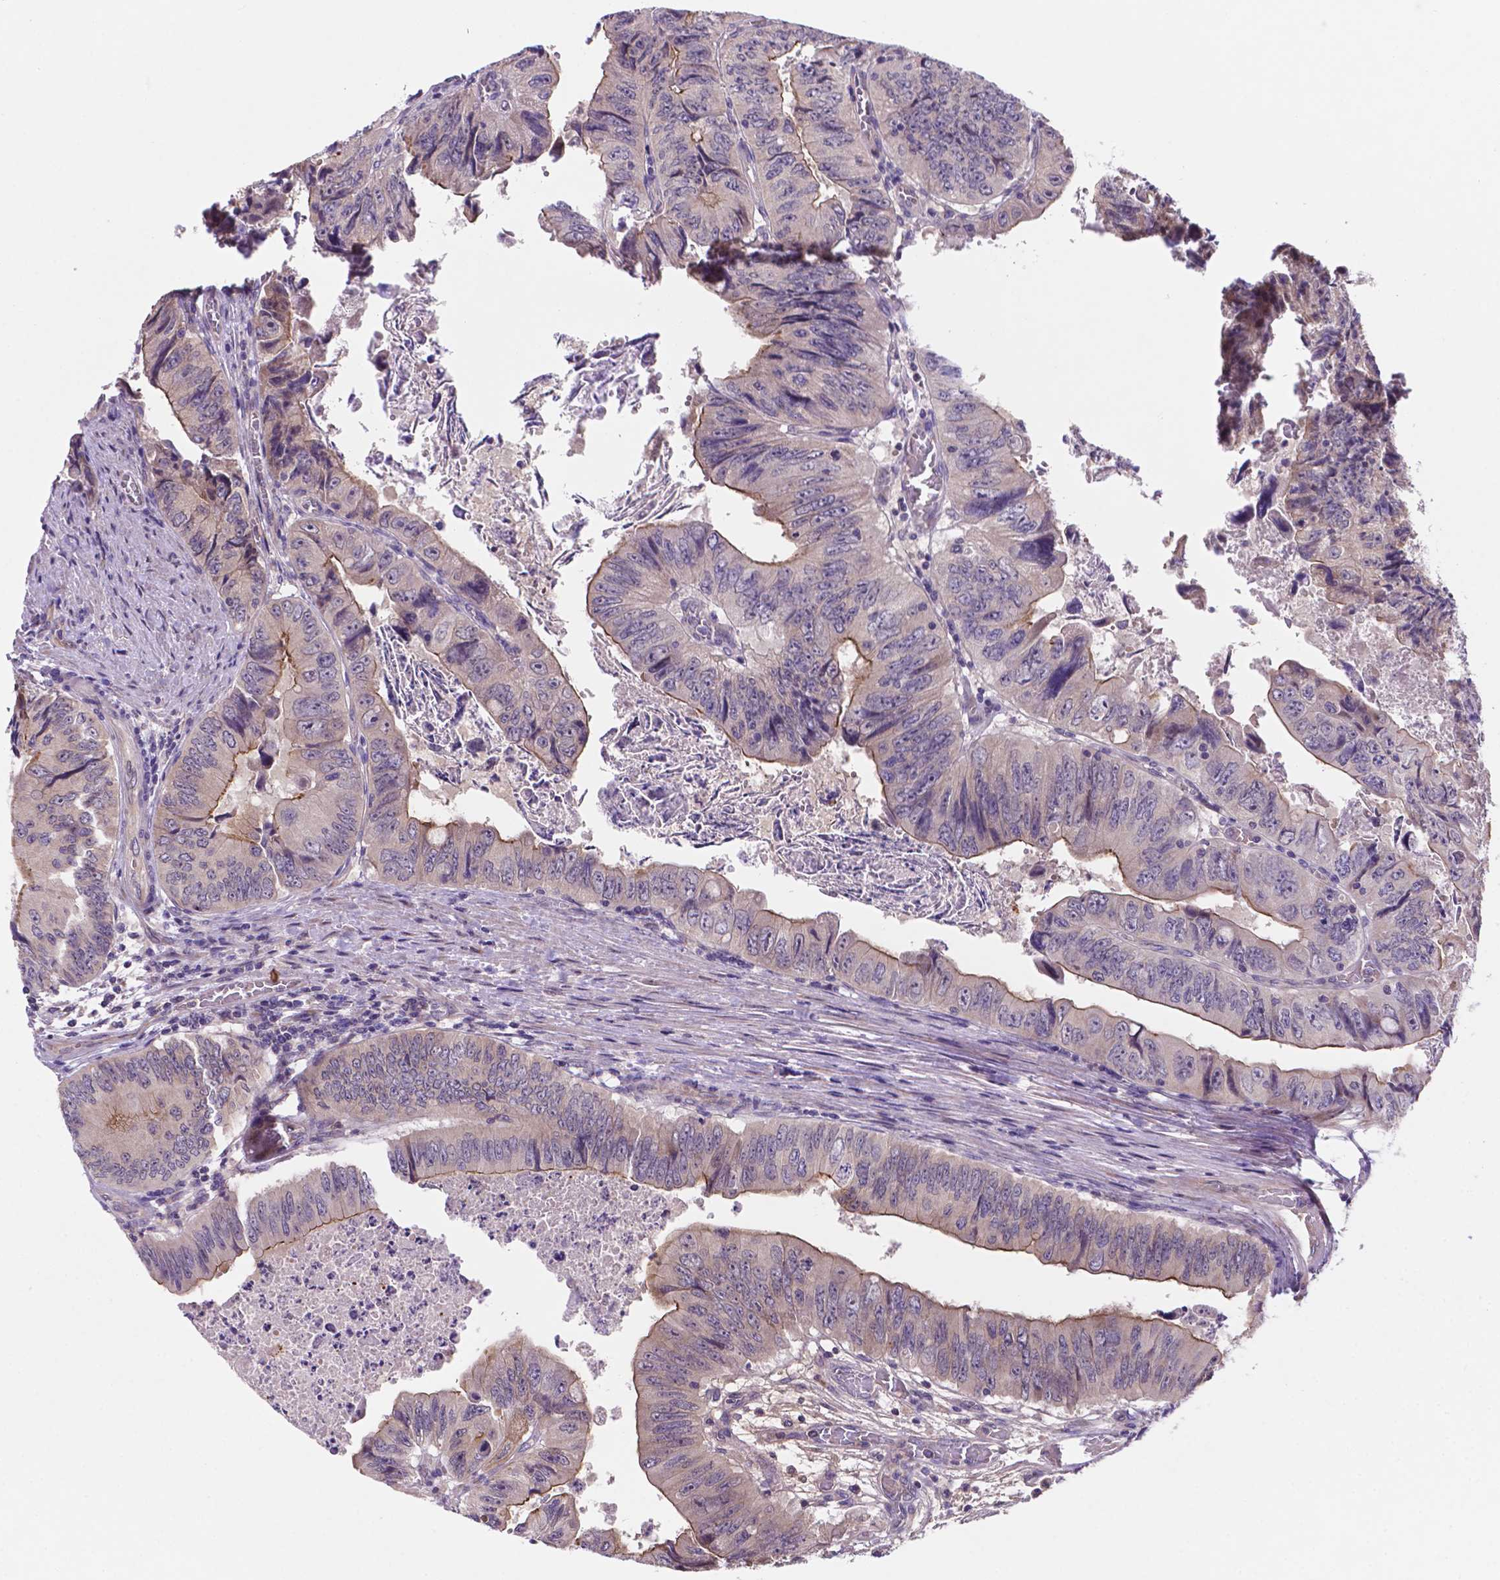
{"staining": {"intensity": "strong", "quantity": ">75%", "location": "cytoplasmic/membranous"}, "tissue": "colorectal cancer", "cell_type": "Tumor cells", "image_type": "cancer", "snomed": [{"axis": "morphology", "description": "Adenocarcinoma, NOS"}, {"axis": "topography", "description": "Colon"}], "caption": "Human colorectal cancer (adenocarcinoma) stained for a protein (brown) displays strong cytoplasmic/membranous positive expression in about >75% of tumor cells.", "gene": "TM4SF20", "patient": {"sex": "female", "age": 84}}